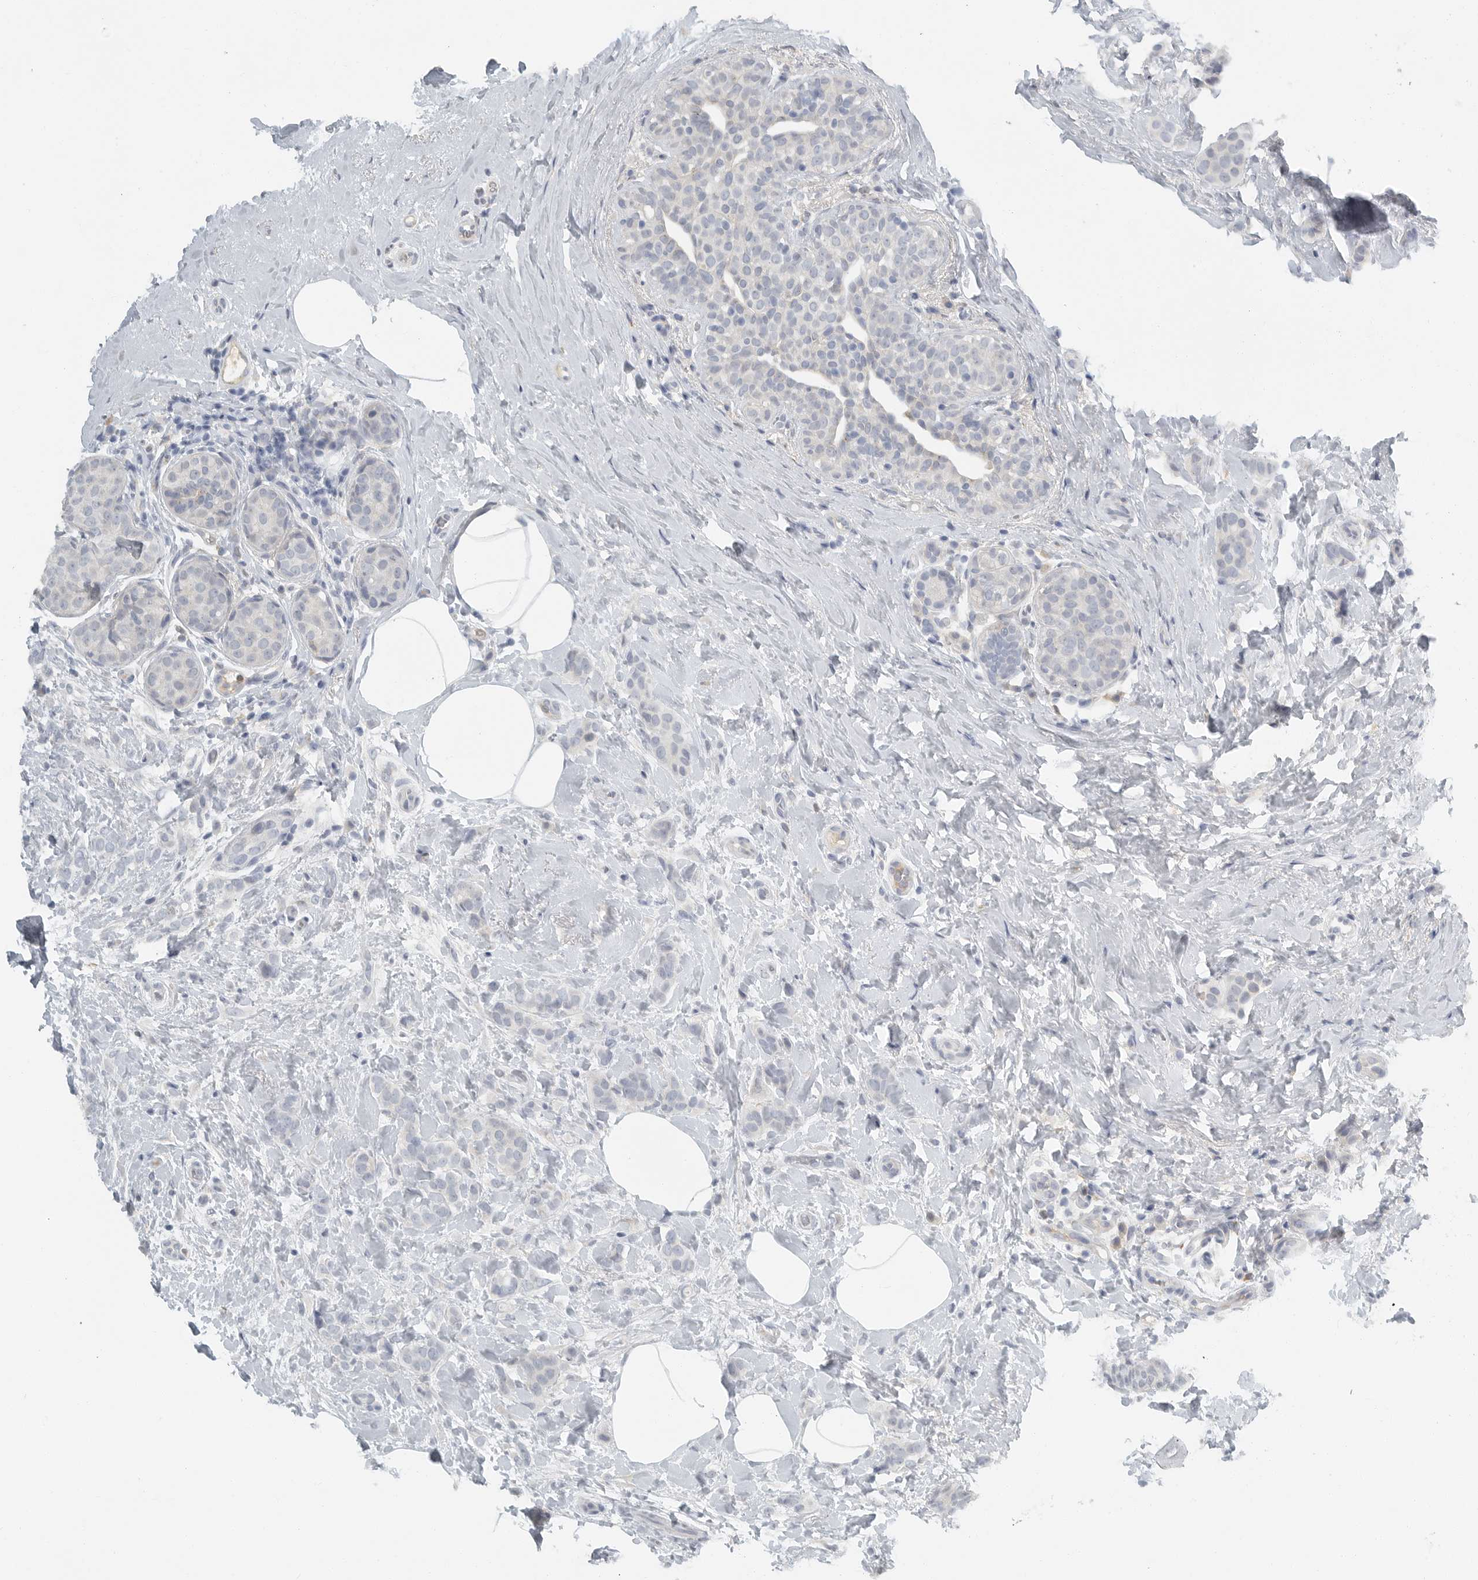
{"staining": {"intensity": "negative", "quantity": "none", "location": "none"}, "tissue": "breast cancer", "cell_type": "Tumor cells", "image_type": "cancer", "snomed": [{"axis": "morphology", "description": "Lobular carcinoma, in situ"}, {"axis": "morphology", "description": "Lobular carcinoma"}, {"axis": "topography", "description": "Breast"}], "caption": "Immunohistochemistry of human breast lobular carcinoma in situ demonstrates no expression in tumor cells.", "gene": "PAM", "patient": {"sex": "female", "age": 41}}